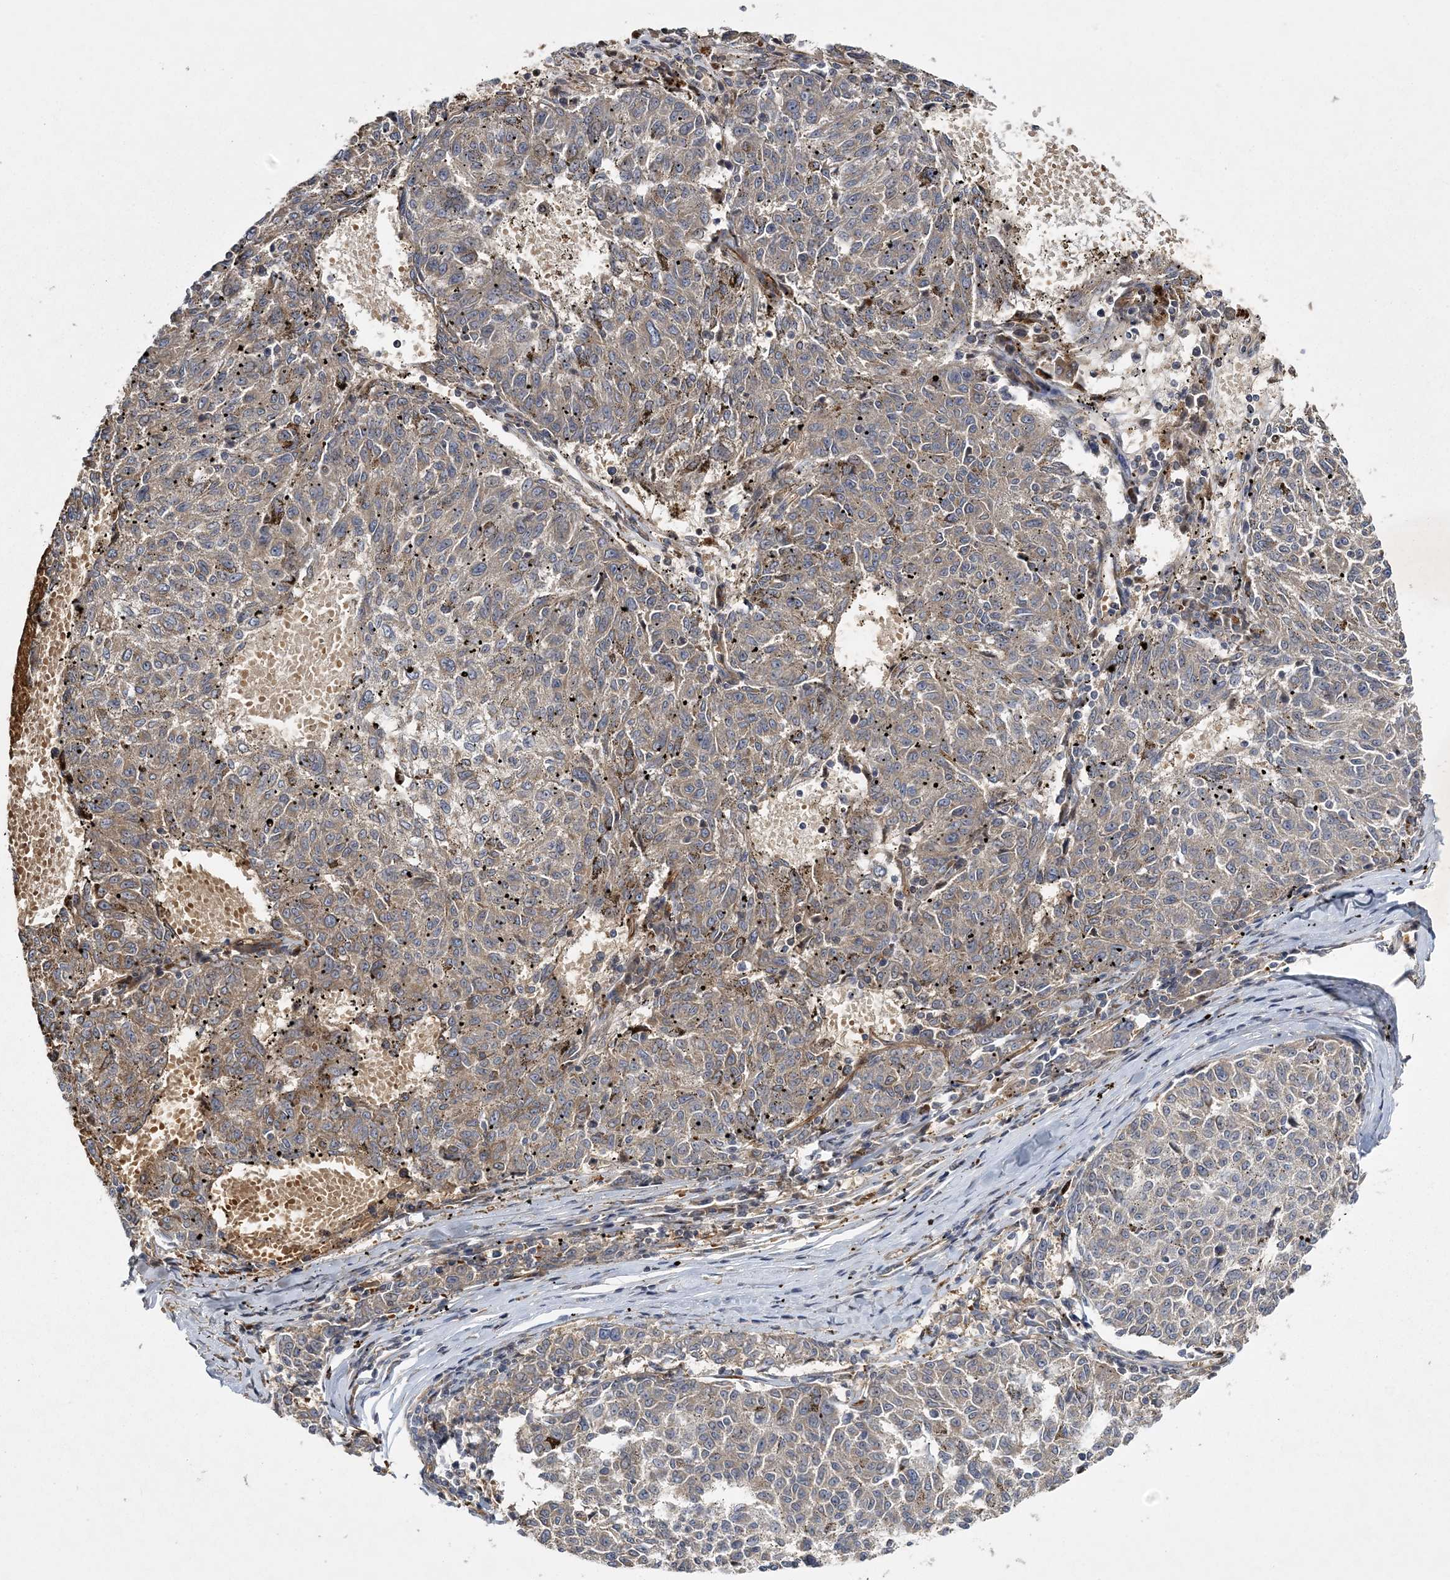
{"staining": {"intensity": "weak", "quantity": "25%-75%", "location": "cytoplasmic/membranous"}, "tissue": "melanoma", "cell_type": "Tumor cells", "image_type": "cancer", "snomed": [{"axis": "morphology", "description": "Malignant melanoma, NOS"}, {"axis": "topography", "description": "Skin"}], "caption": "A high-resolution image shows IHC staining of malignant melanoma, which exhibits weak cytoplasmic/membranous staining in about 25%-75% of tumor cells.", "gene": "CALN1", "patient": {"sex": "female", "age": 72}}